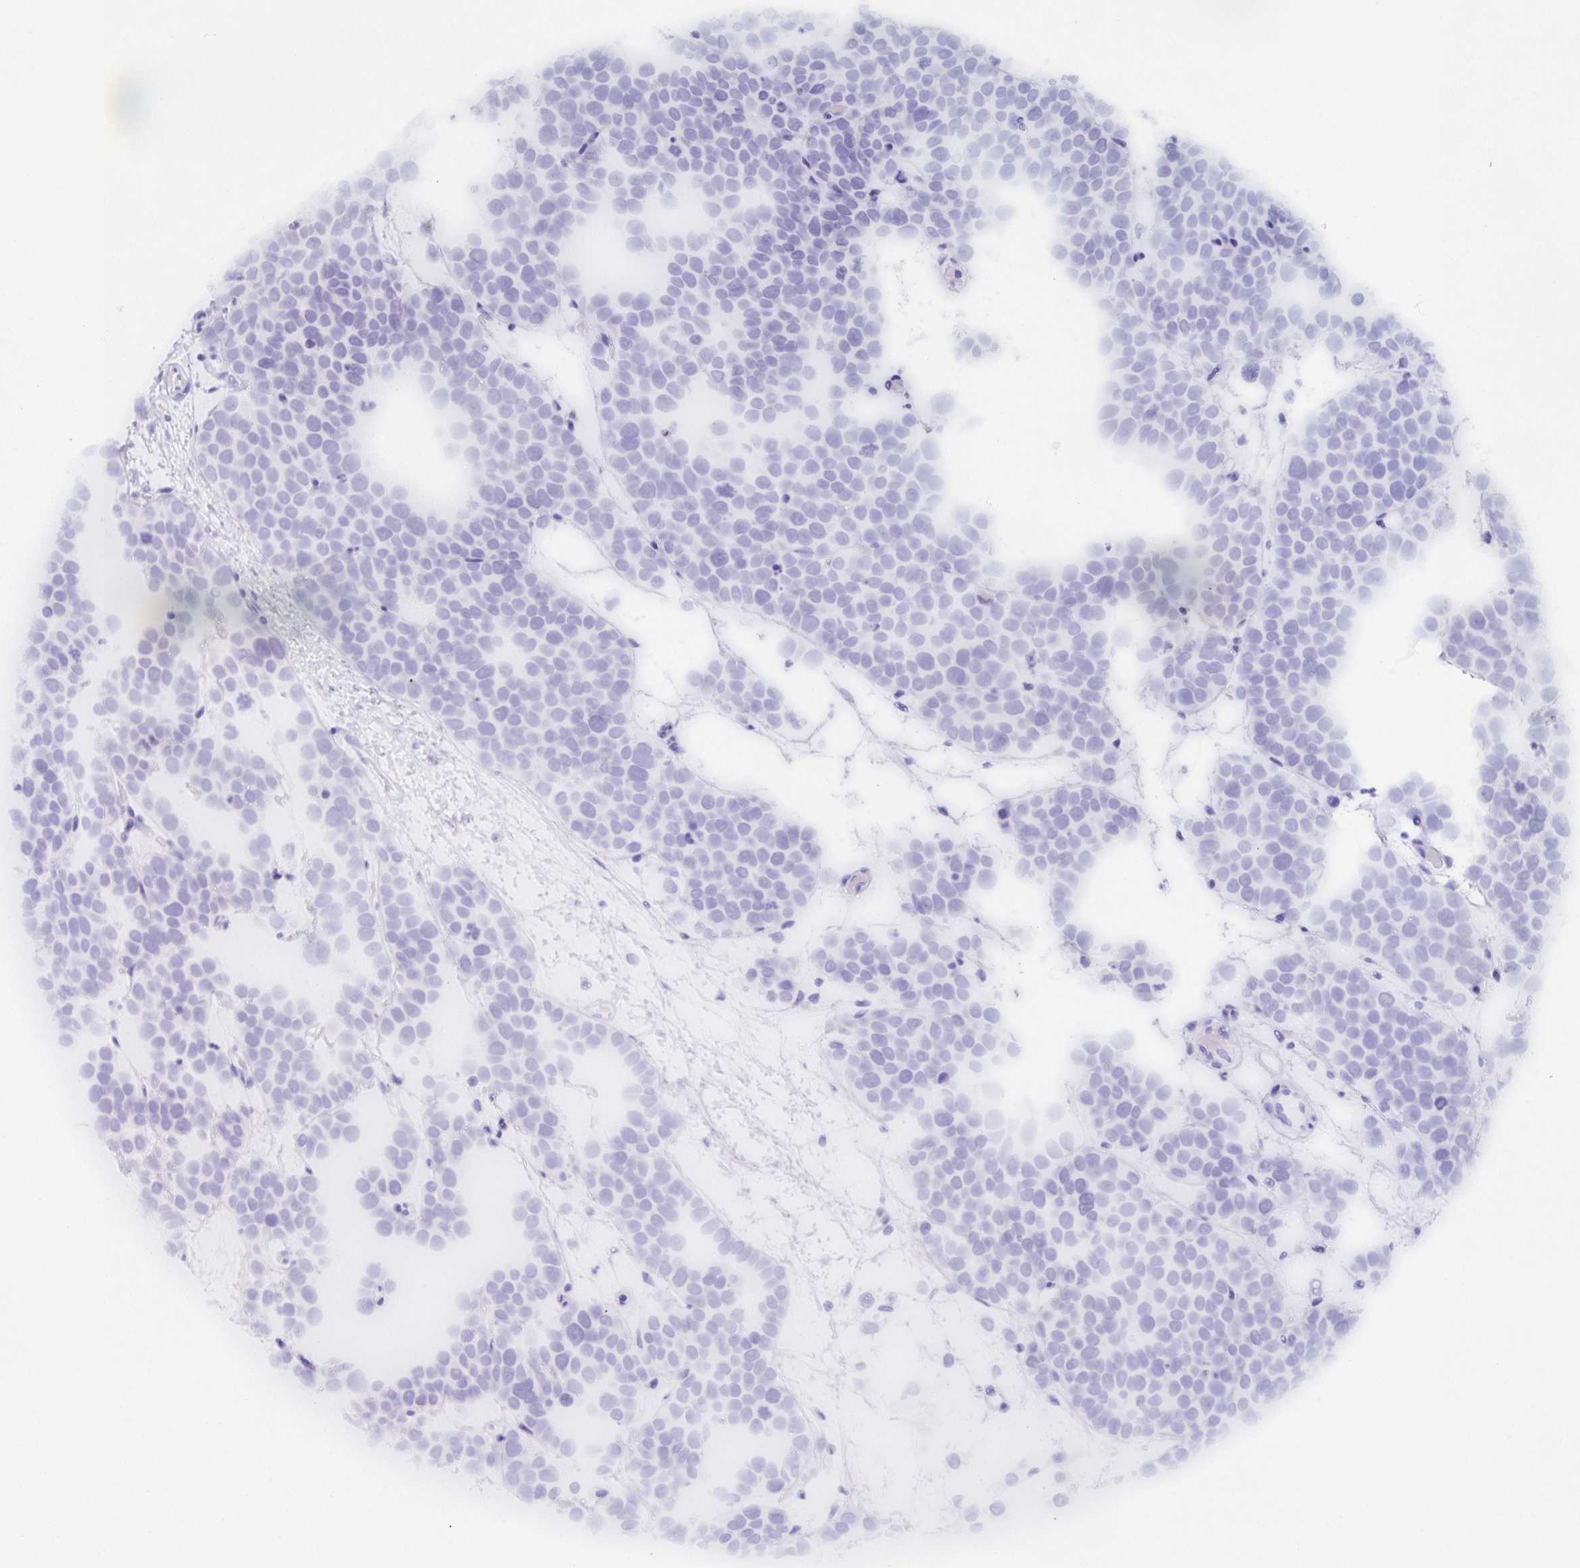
{"staining": {"intensity": "negative", "quantity": "none", "location": "none"}, "tissue": "testis cancer", "cell_type": "Tumor cells", "image_type": "cancer", "snomed": [{"axis": "morphology", "description": "Seminoma, NOS"}, {"axis": "topography", "description": "Testis"}], "caption": "Testis cancer (seminoma) was stained to show a protein in brown. There is no significant expression in tumor cells.", "gene": "AGFG2", "patient": {"sex": "male", "age": 71}}